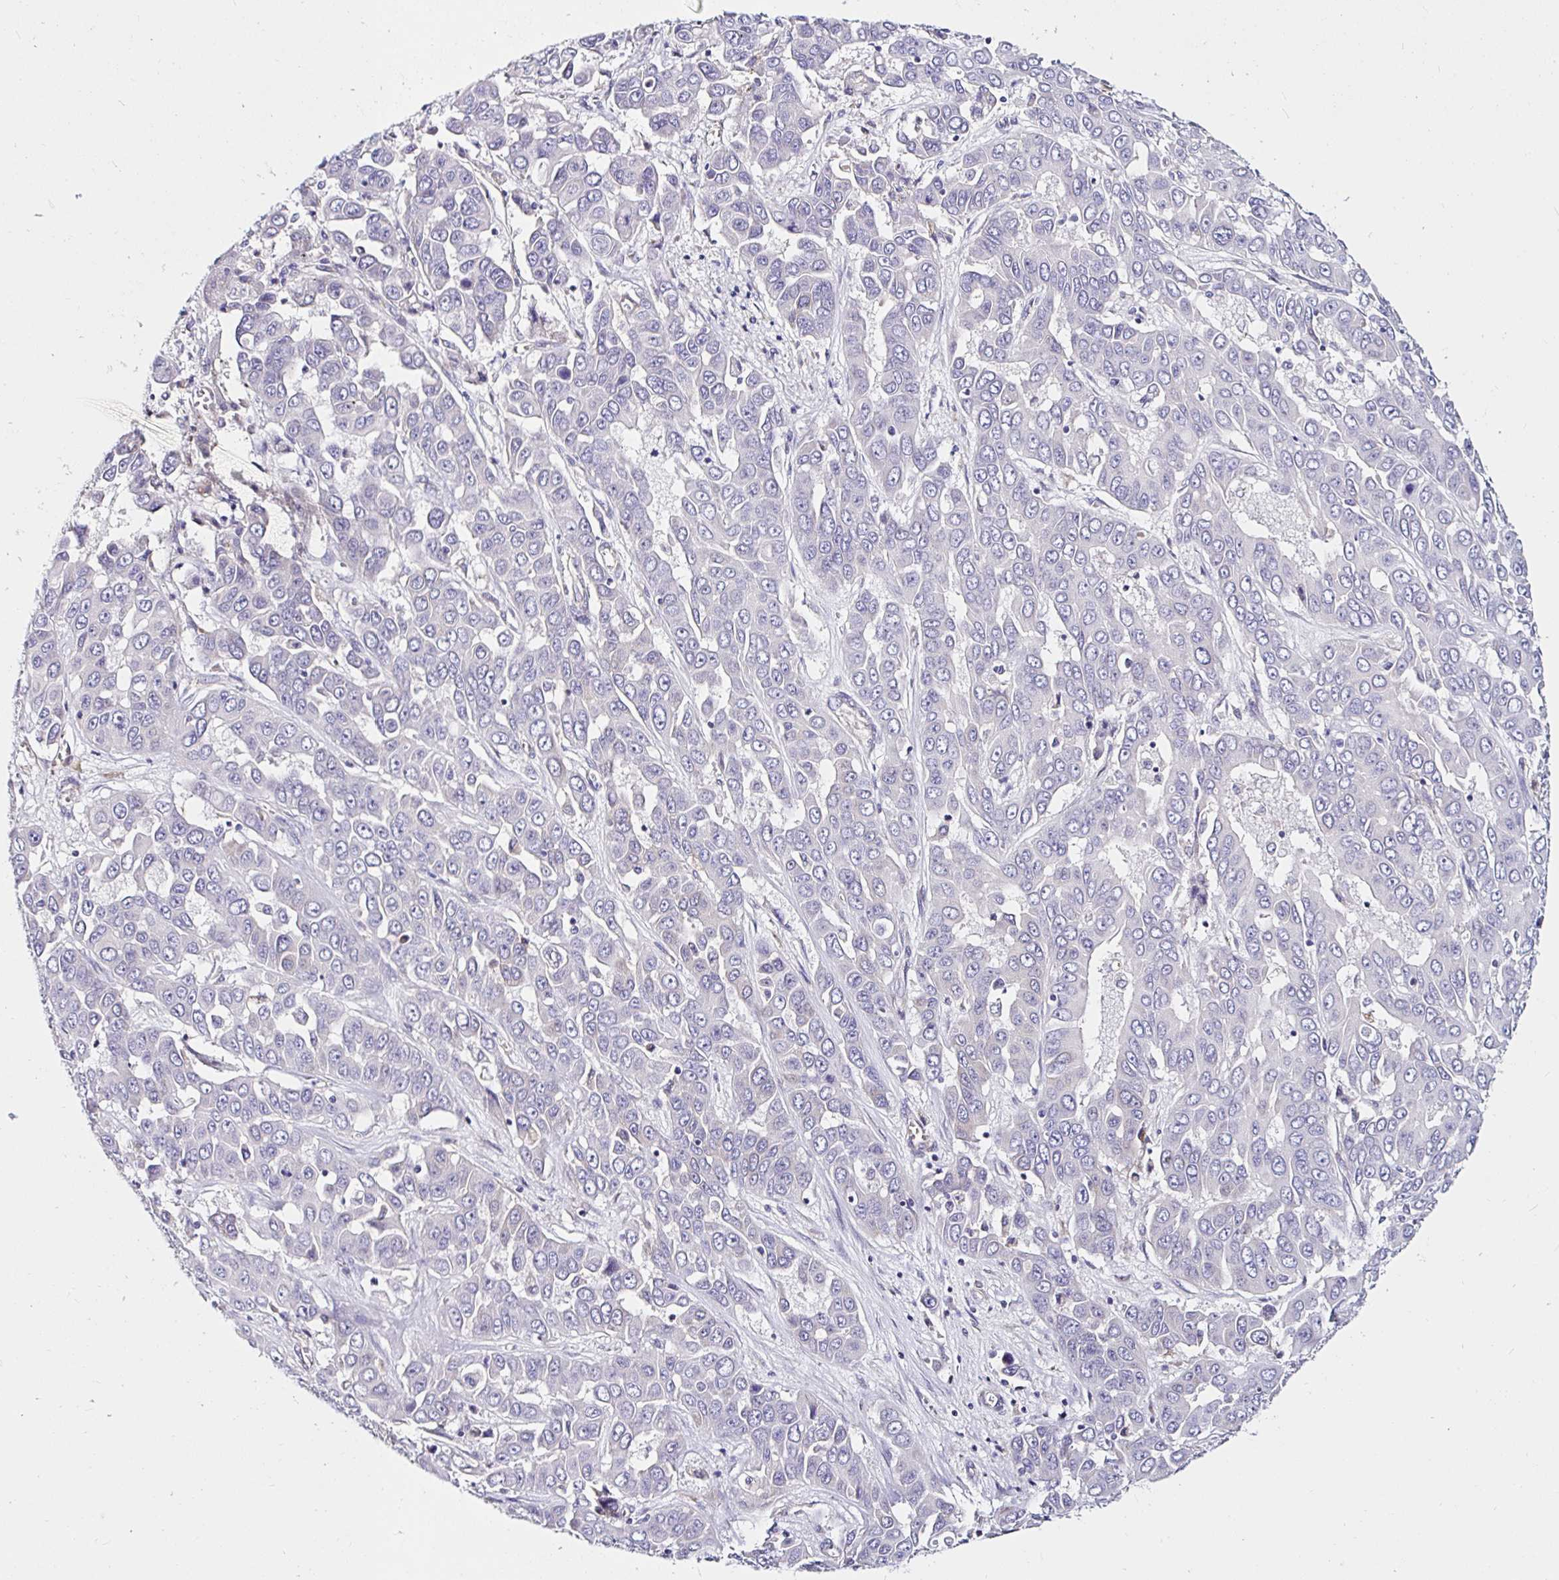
{"staining": {"intensity": "negative", "quantity": "none", "location": "none"}, "tissue": "liver cancer", "cell_type": "Tumor cells", "image_type": "cancer", "snomed": [{"axis": "morphology", "description": "Cholangiocarcinoma"}, {"axis": "topography", "description": "Liver"}], "caption": "Tumor cells are negative for protein expression in human liver cholangiocarcinoma.", "gene": "VSIG2", "patient": {"sex": "female", "age": 52}}